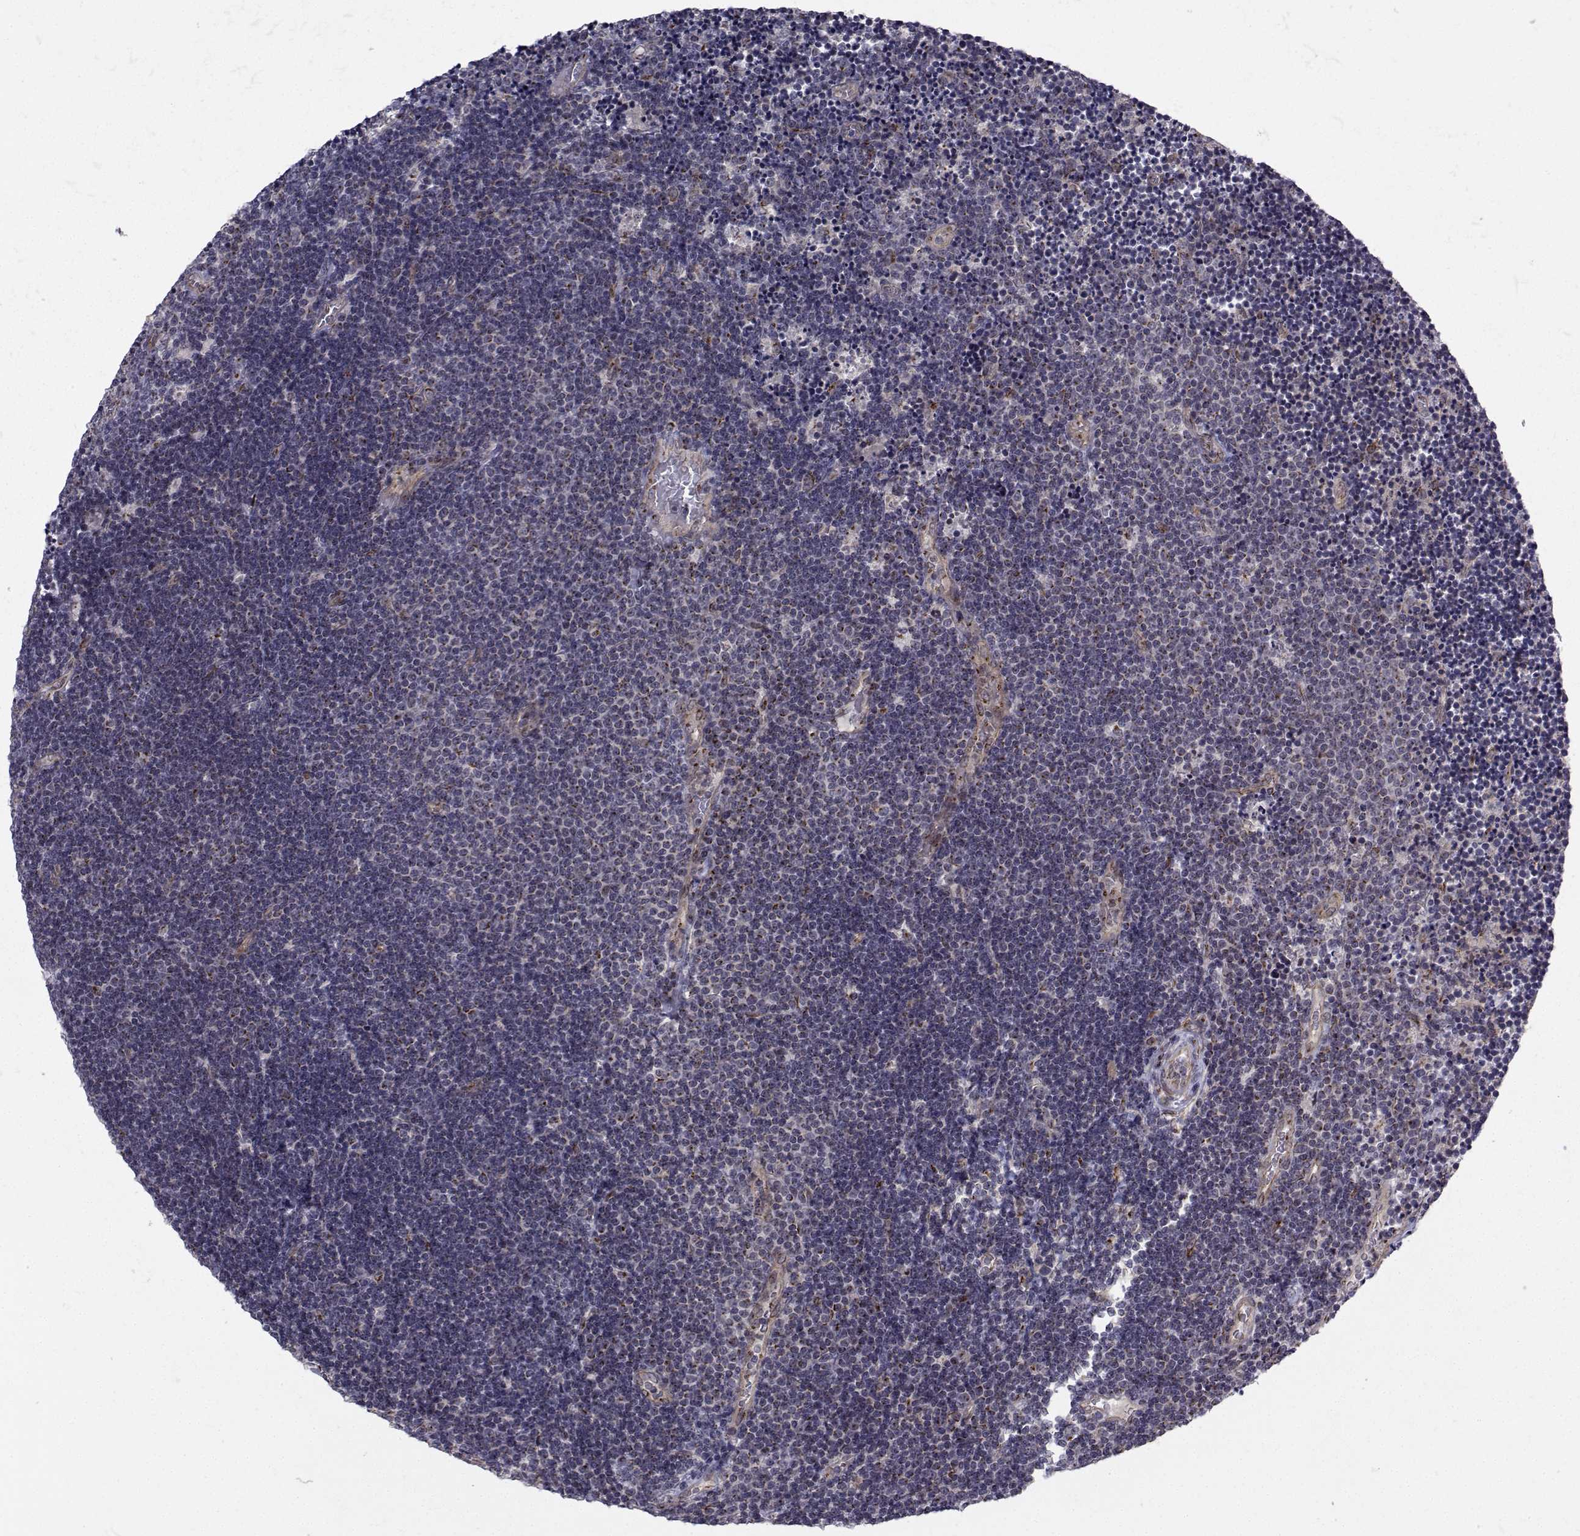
{"staining": {"intensity": "negative", "quantity": "none", "location": "none"}, "tissue": "lymphoma", "cell_type": "Tumor cells", "image_type": "cancer", "snomed": [{"axis": "morphology", "description": "Malignant lymphoma, non-Hodgkin's type, Low grade"}, {"axis": "topography", "description": "Brain"}], "caption": "Human low-grade malignant lymphoma, non-Hodgkin's type stained for a protein using IHC exhibits no staining in tumor cells.", "gene": "ATP6V1C2", "patient": {"sex": "female", "age": 66}}